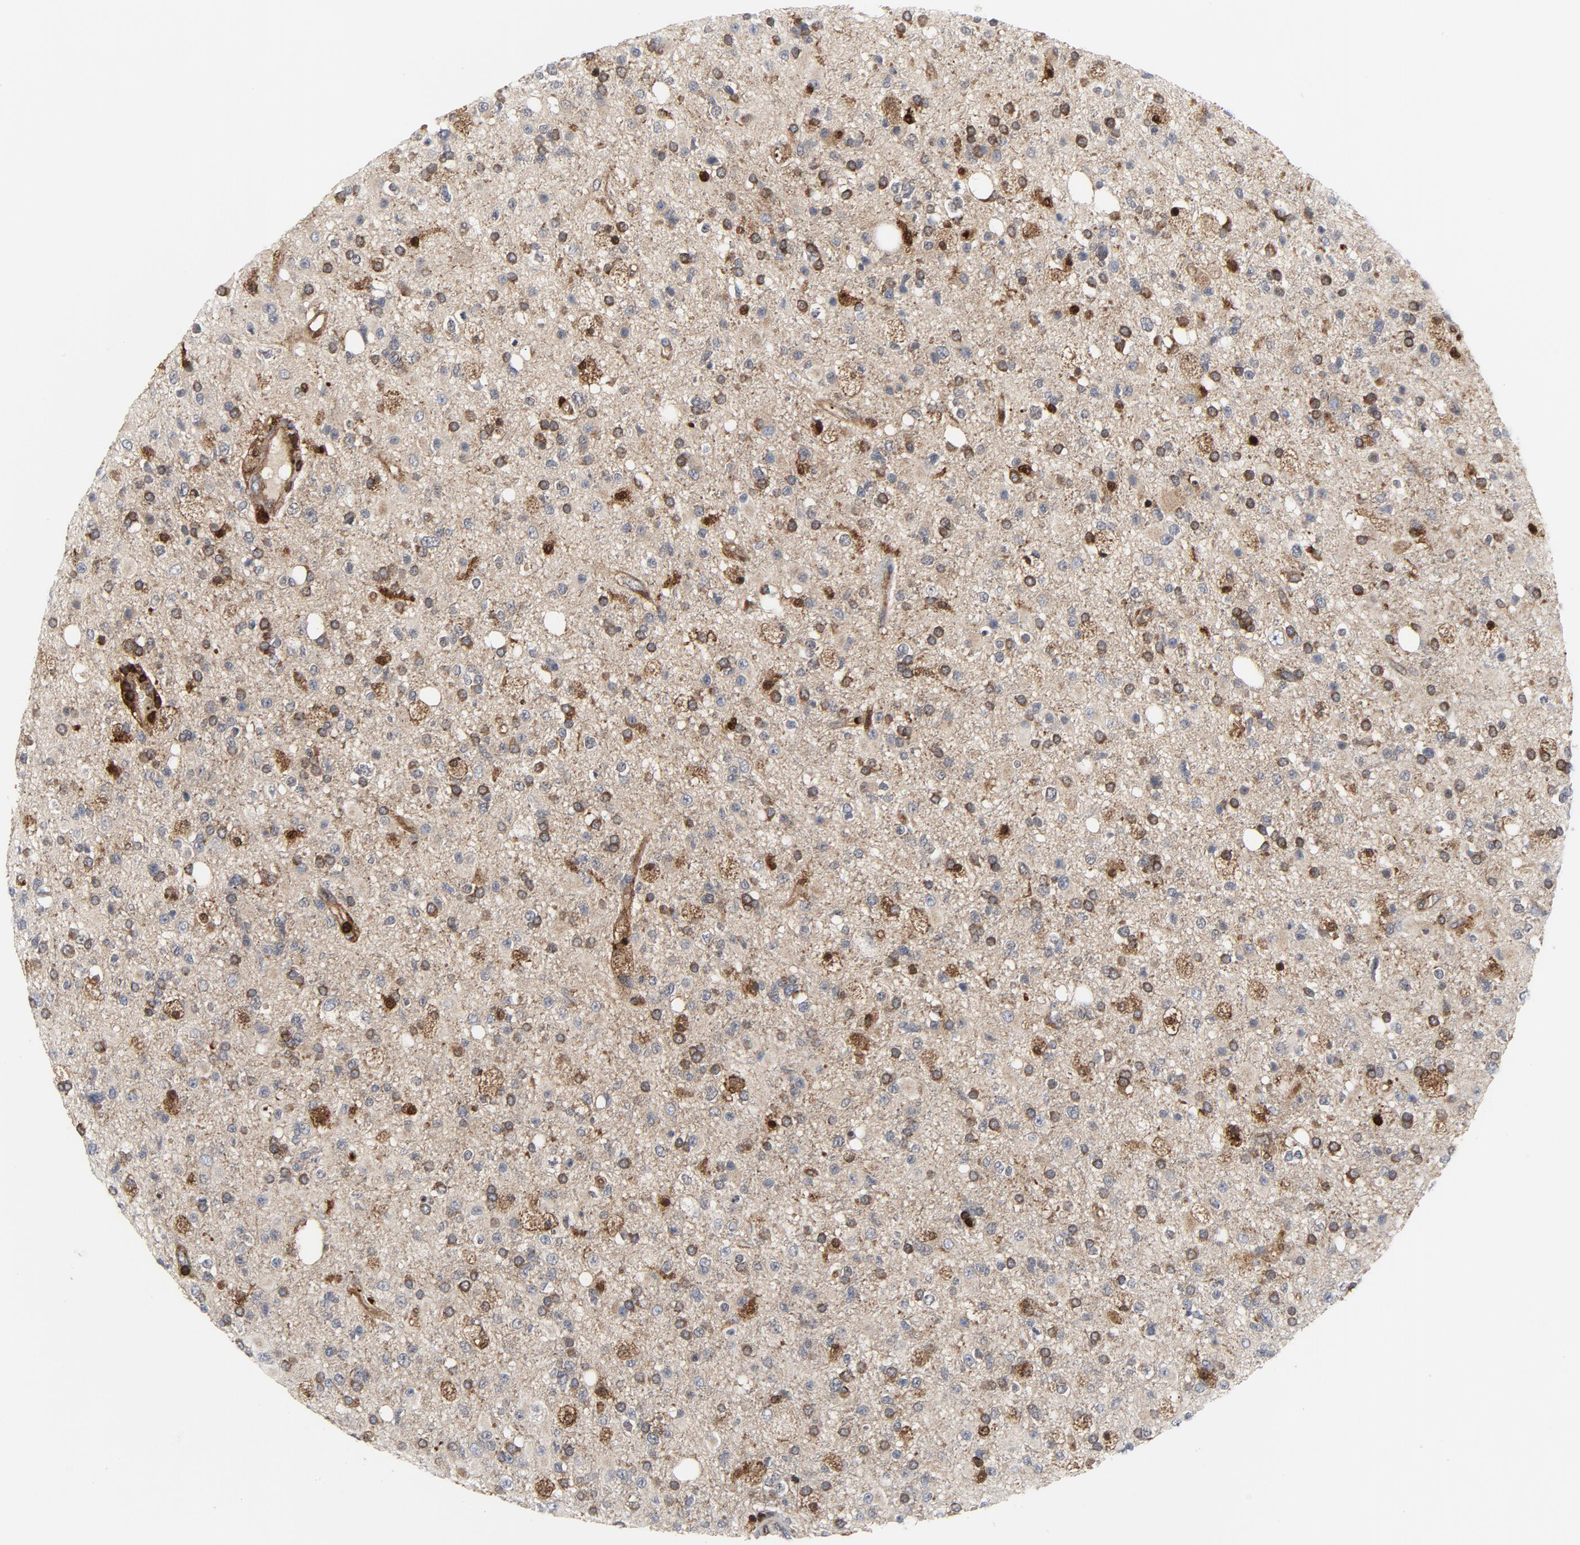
{"staining": {"intensity": "moderate", "quantity": ">75%", "location": "cytoplasmic/membranous"}, "tissue": "glioma", "cell_type": "Tumor cells", "image_type": "cancer", "snomed": [{"axis": "morphology", "description": "Glioma, malignant, High grade"}, {"axis": "topography", "description": "Brain"}], "caption": "A histopathology image showing moderate cytoplasmic/membranous staining in approximately >75% of tumor cells in malignant high-grade glioma, as visualized by brown immunohistochemical staining.", "gene": "YES1", "patient": {"sex": "male", "age": 33}}